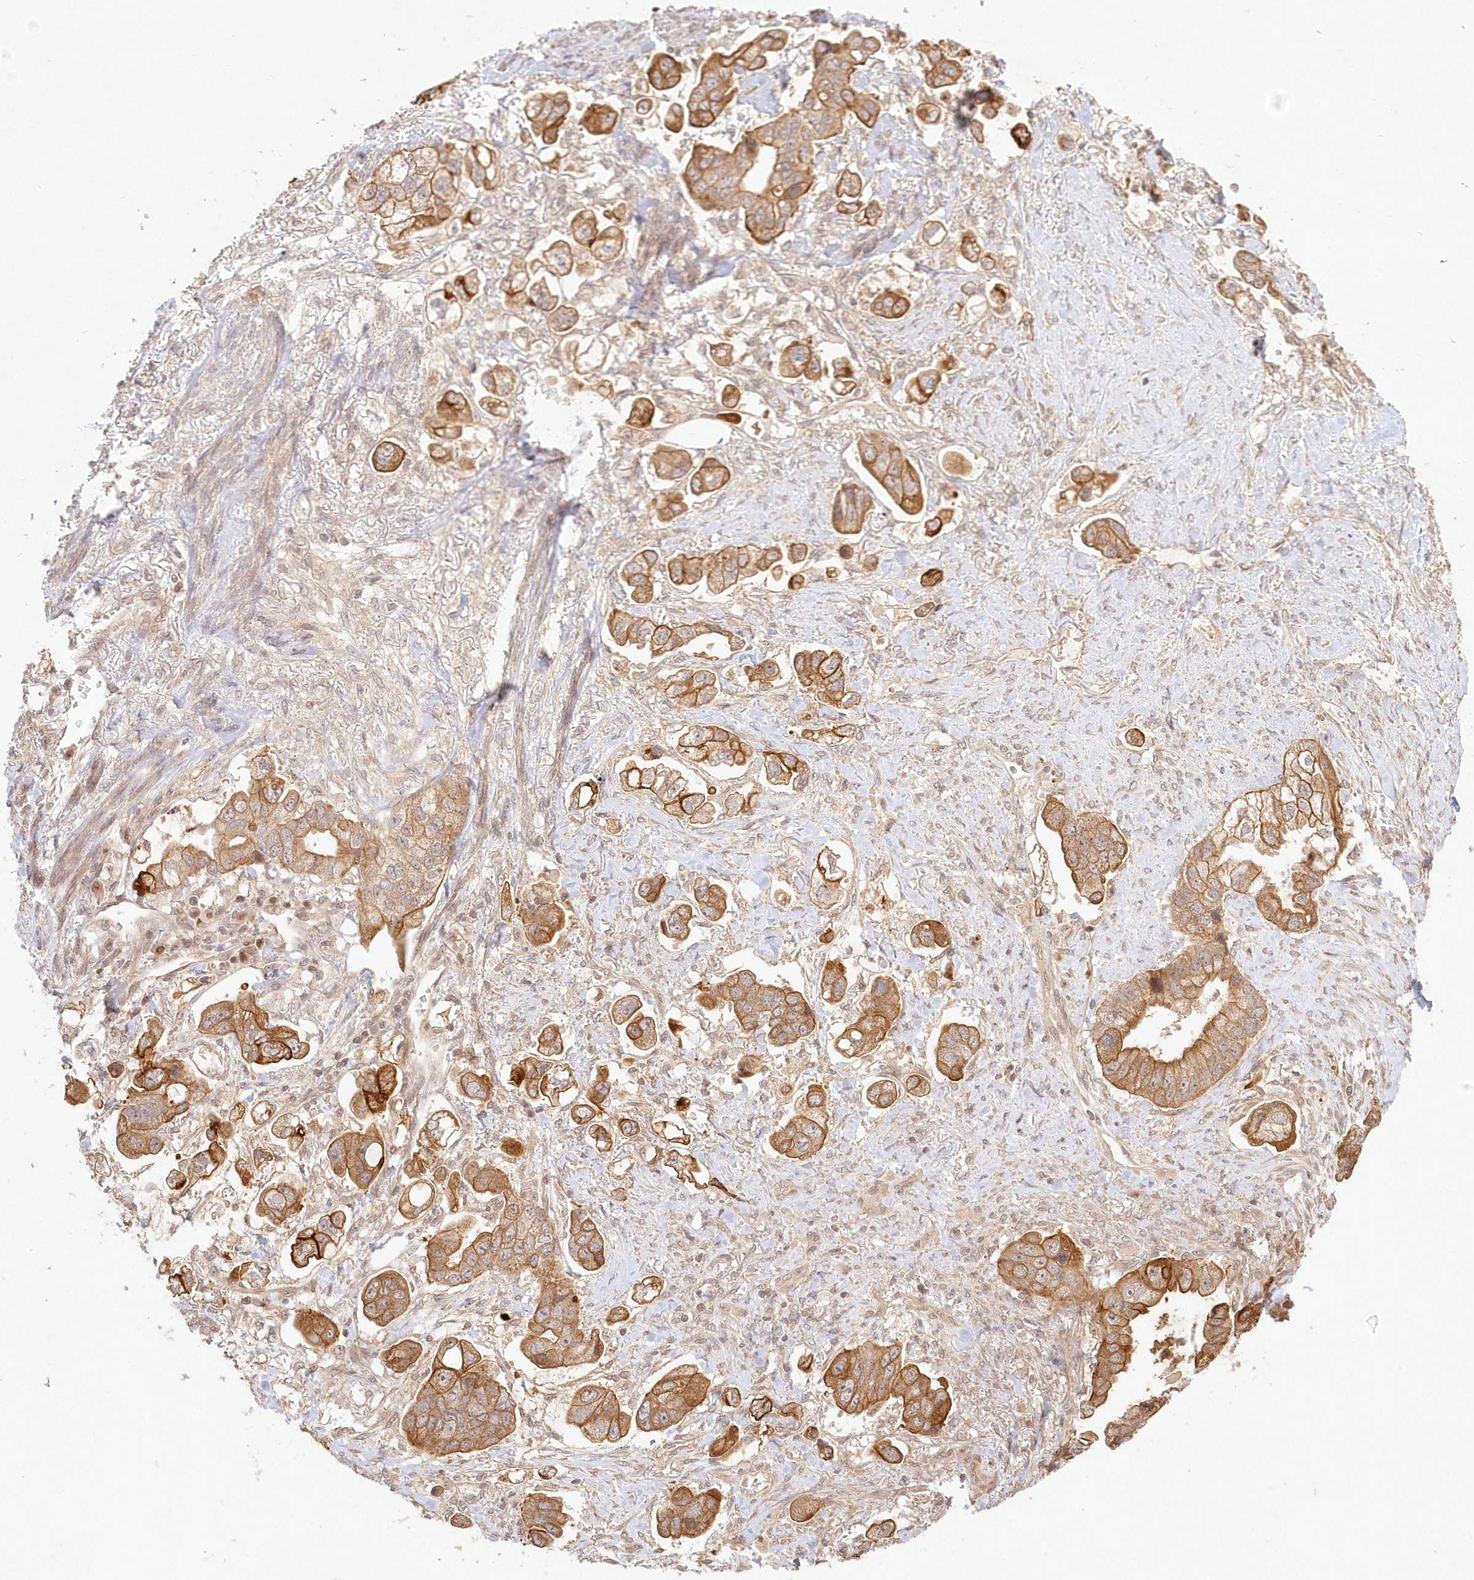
{"staining": {"intensity": "moderate", "quantity": ">75%", "location": "cytoplasmic/membranous"}, "tissue": "stomach cancer", "cell_type": "Tumor cells", "image_type": "cancer", "snomed": [{"axis": "morphology", "description": "Adenocarcinoma, NOS"}, {"axis": "topography", "description": "Stomach"}], "caption": "Immunohistochemical staining of stomach cancer exhibits moderate cytoplasmic/membranous protein staining in approximately >75% of tumor cells.", "gene": "KIAA0232", "patient": {"sex": "male", "age": 62}}